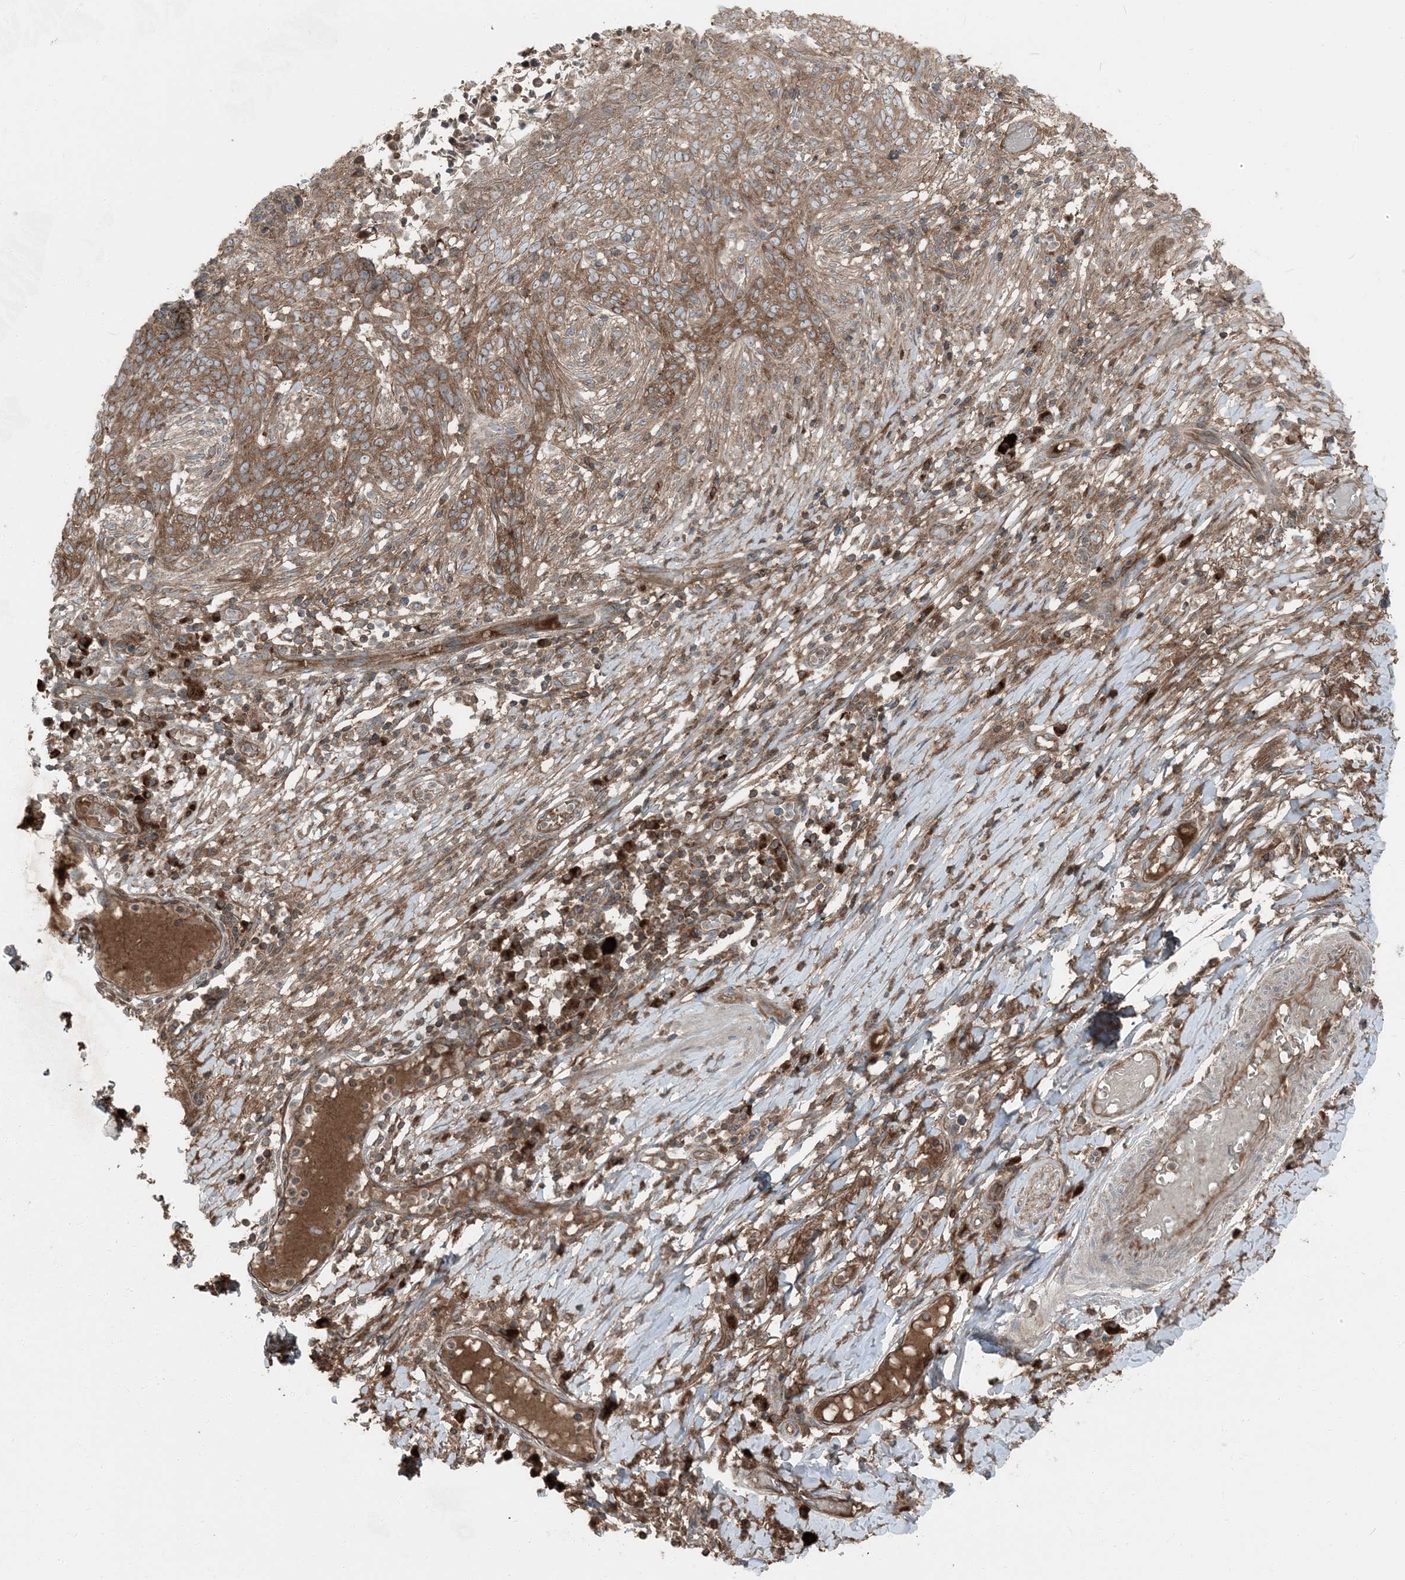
{"staining": {"intensity": "moderate", "quantity": ">75%", "location": "cytoplasmic/membranous"}, "tissue": "skin cancer", "cell_type": "Tumor cells", "image_type": "cancer", "snomed": [{"axis": "morphology", "description": "Normal tissue, NOS"}, {"axis": "morphology", "description": "Basal cell carcinoma"}, {"axis": "topography", "description": "Skin"}], "caption": "A high-resolution histopathology image shows immunohistochemistry (IHC) staining of skin cancer, which exhibits moderate cytoplasmic/membranous staining in about >75% of tumor cells.", "gene": "RAB3GAP1", "patient": {"sex": "male", "age": 64}}